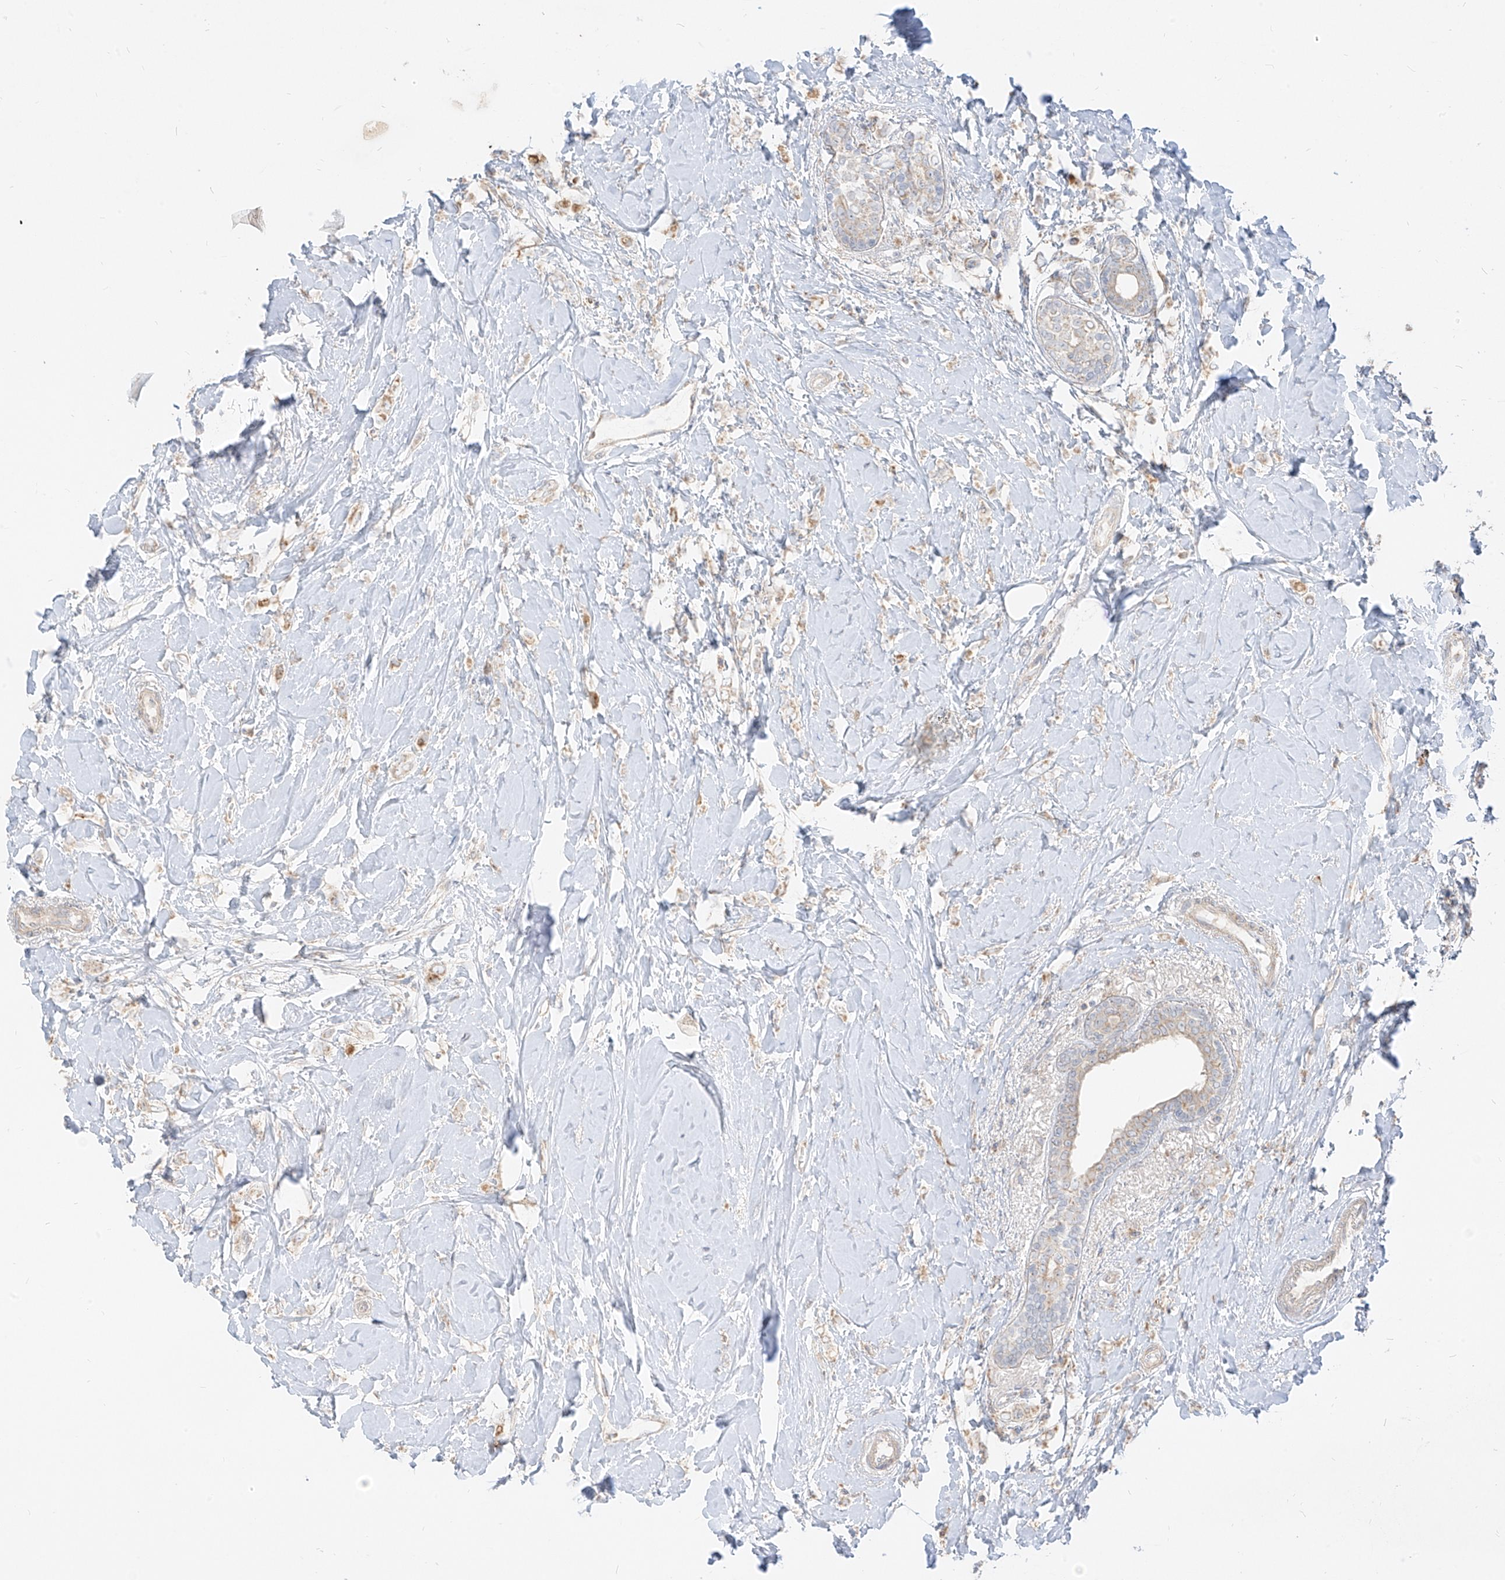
{"staining": {"intensity": "negative", "quantity": "none", "location": "none"}, "tissue": "breast cancer", "cell_type": "Tumor cells", "image_type": "cancer", "snomed": [{"axis": "morphology", "description": "Normal tissue, NOS"}, {"axis": "morphology", "description": "Lobular carcinoma"}, {"axis": "topography", "description": "Breast"}], "caption": "High magnification brightfield microscopy of breast cancer (lobular carcinoma) stained with DAB (3,3'-diaminobenzidine) (brown) and counterstained with hematoxylin (blue): tumor cells show no significant staining. The staining was performed using DAB to visualize the protein expression in brown, while the nuclei were stained in blue with hematoxylin (Magnification: 20x).", "gene": "ZIM3", "patient": {"sex": "female", "age": 47}}